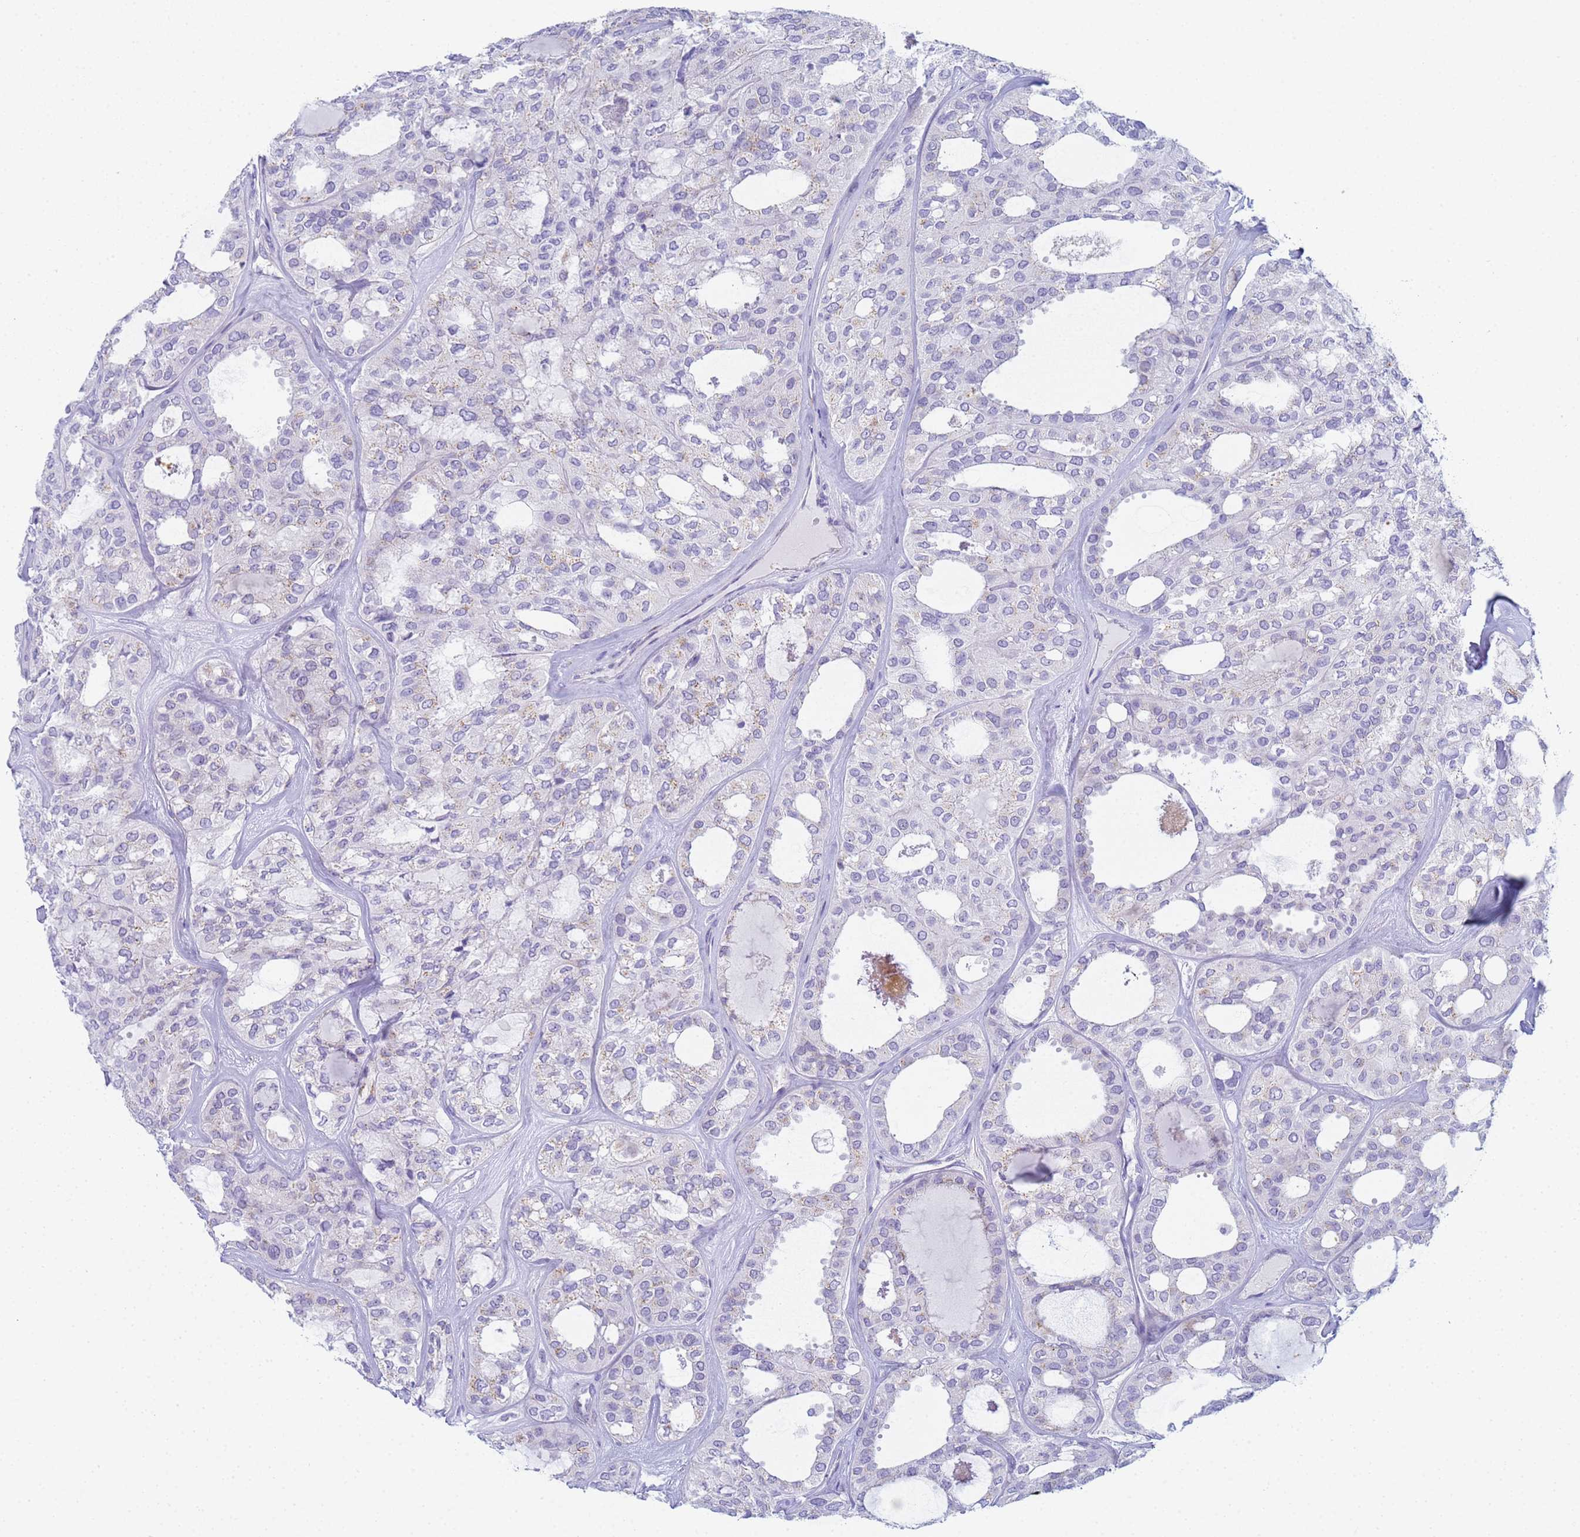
{"staining": {"intensity": "negative", "quantity": "none", "location": "none"}, "tissue": "thyroid cancer", "cell_type": "Tumor cells", "image_type": "cancer", "snomed": [{"axis": "morphology", "description": "Follicular adenoma carcinoma, NOS"}, {"axis": "topography", "description": "Thyroid gland"}], "caption": "An immunohistochemistry photomicrograph of thyroid cancer (follicular adenoma carcinoma) is shown. There is no staining in tumor cells of thyroid cancer (follicular adenoma carcinoma).", "gene": "CR1", "patient": {"sex": "male", "age": 75}}